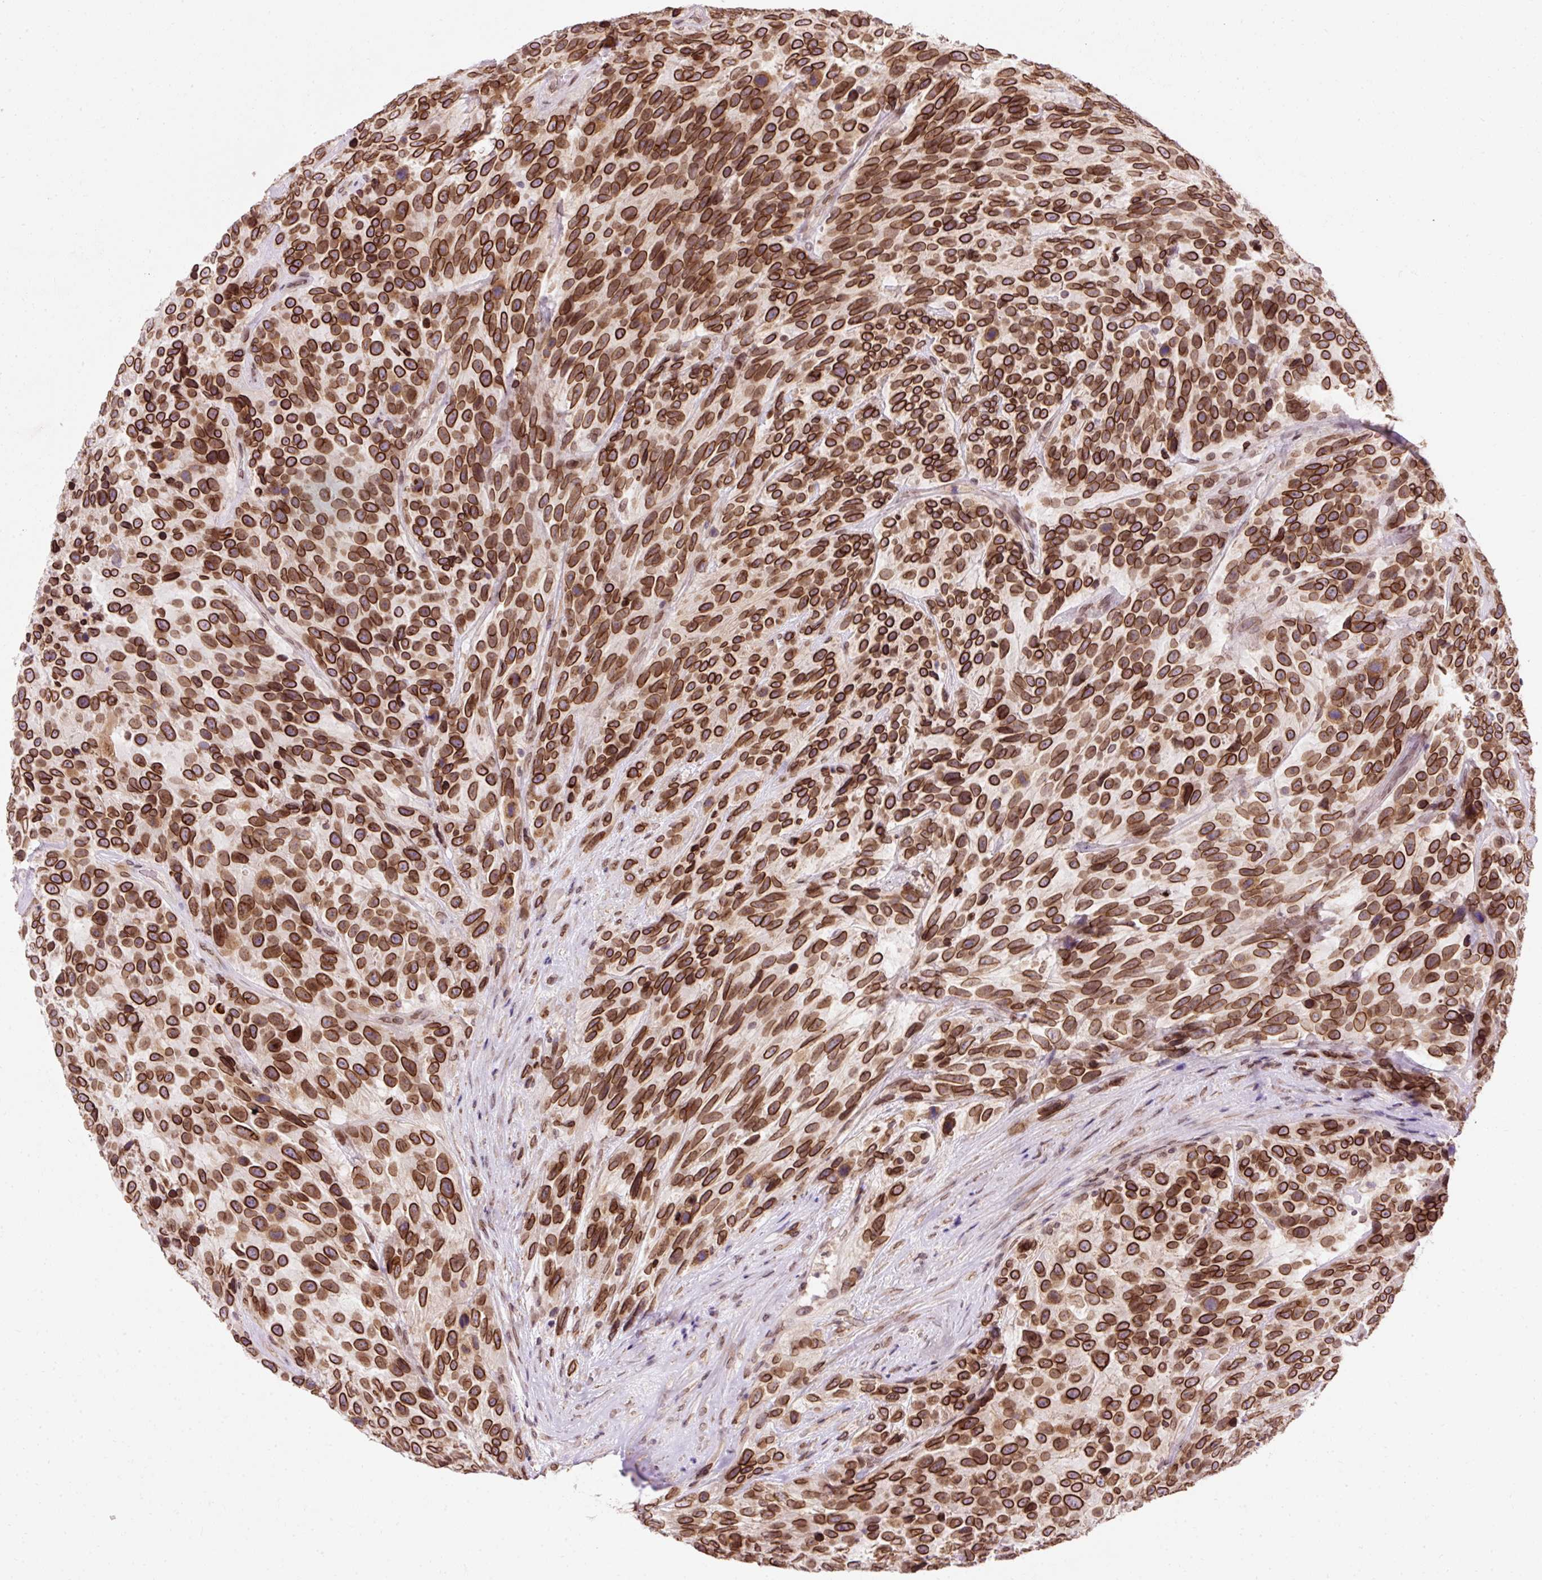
{"staining": {"intensity": "strong", "quantity": ">75%", "location": "cytoplasmic/membranous,nuclear"}, "tissue": "urothelial cancer", "cell_type": "Tumor cells", "image_type": "cancer", "snomed": [{"axis": "morphology", "description": "Urothelial carcinoma, High grade"}, {"axis": "topography", "description": "Urinary bladder"}], "caption": "A histopathology image of human urothelial cancer stained for a protein displays strong cytoplasmic/membranous and nuclear brown staining in tumor cells.", "gene": "ZNF610", "patient": {"sex": "female", "age": 70}}